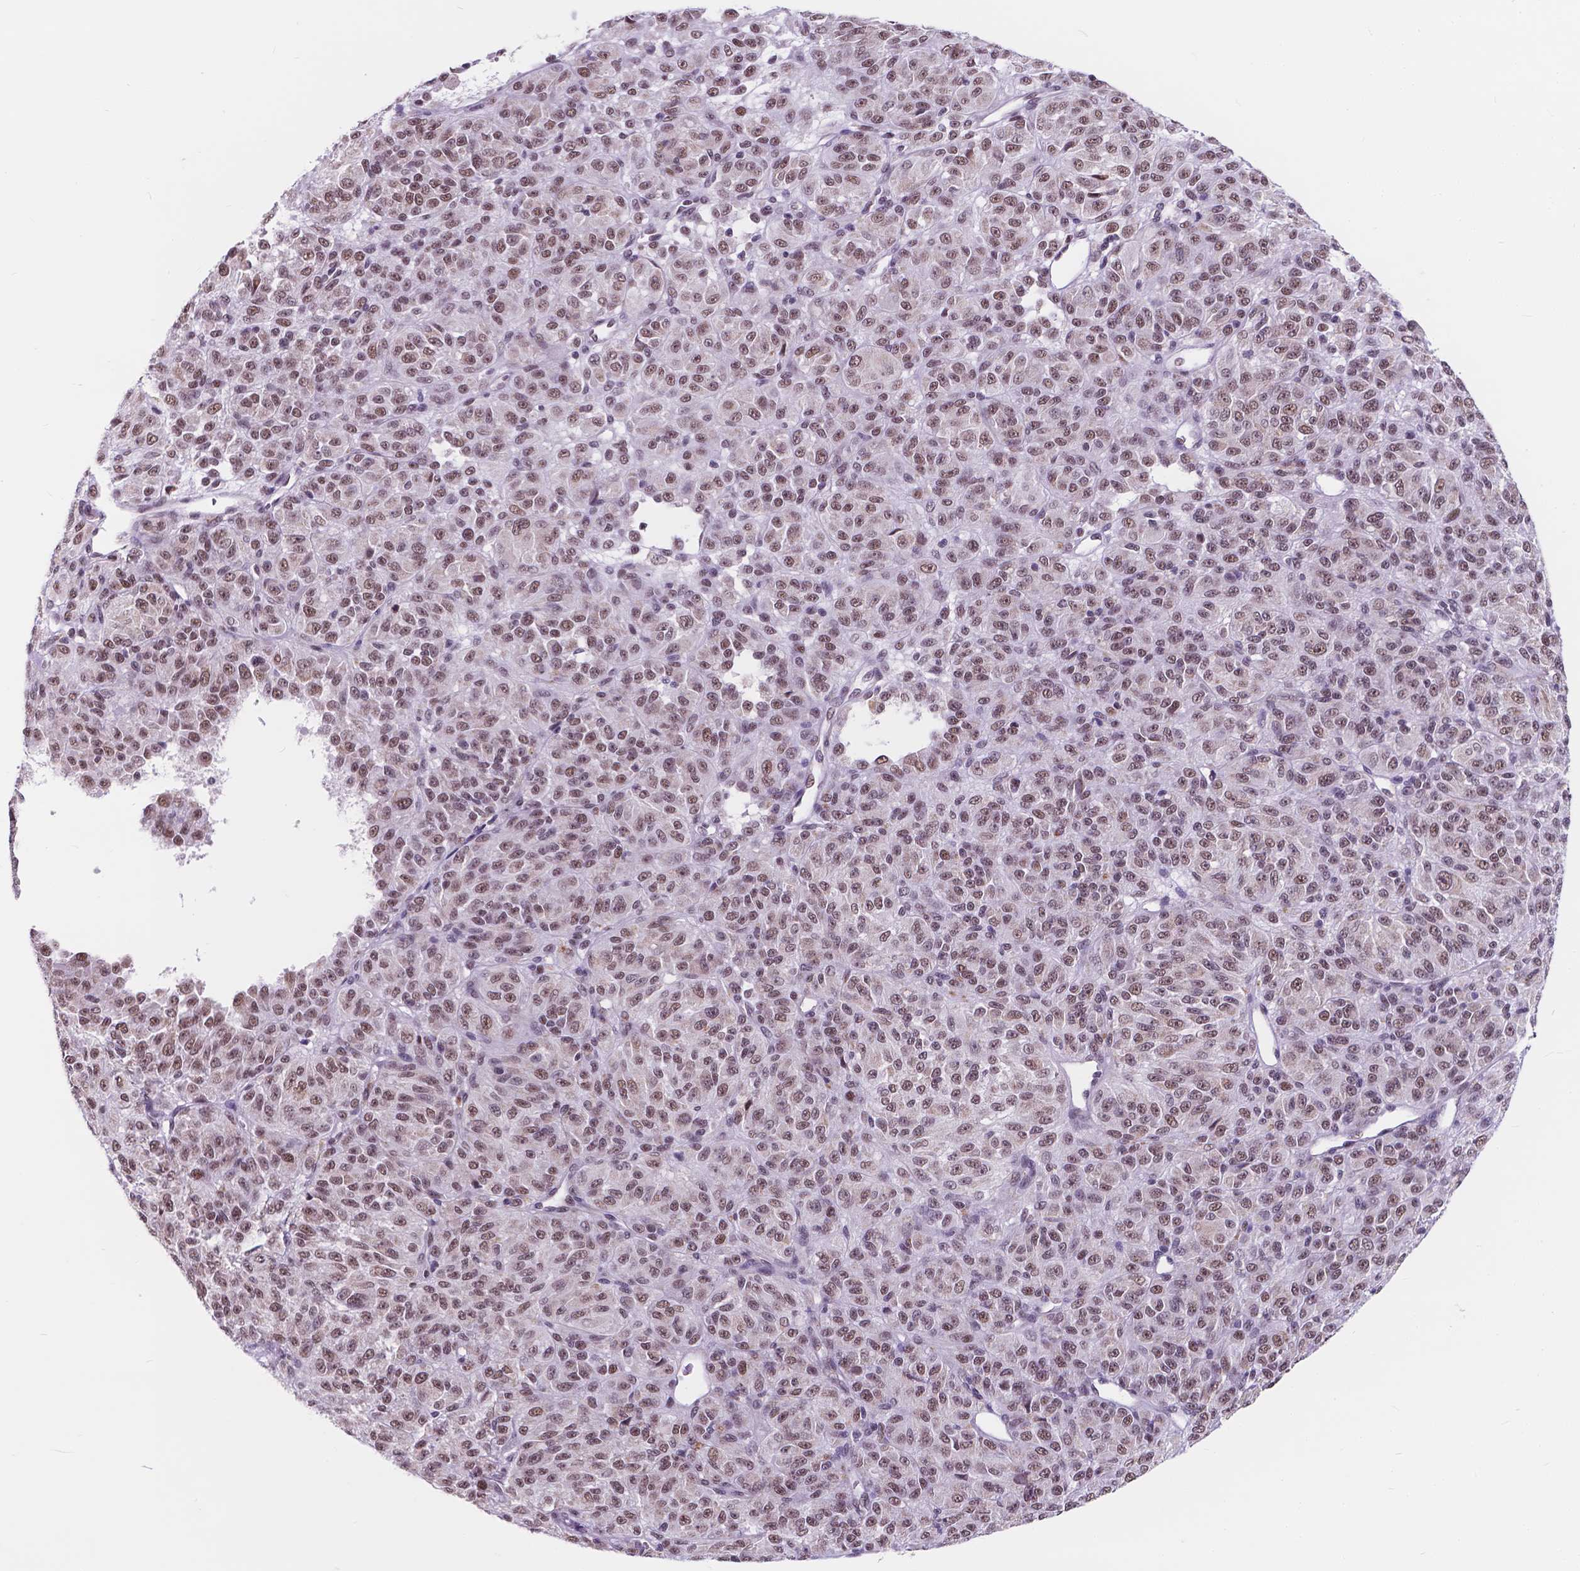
{"staining": {"intensity": "moderate", "quantity": ">75%", "location": "nuclear"}, "tissue": "melanoma", "cell_type": "Tumor cells", "image_type": "cancer", "snomed": [{"axis": "morphology", "description": "Malignant melanoma, Metastatic site"}, {"axis": "topography", "description": "Brain"}], "caption": "Protein staining of melanoma tissue exhibits moderate nuclear expression in about >75% of tumor cells.", "gene": "BCAS2", "patient": {"sex": "female", "age": 56}}